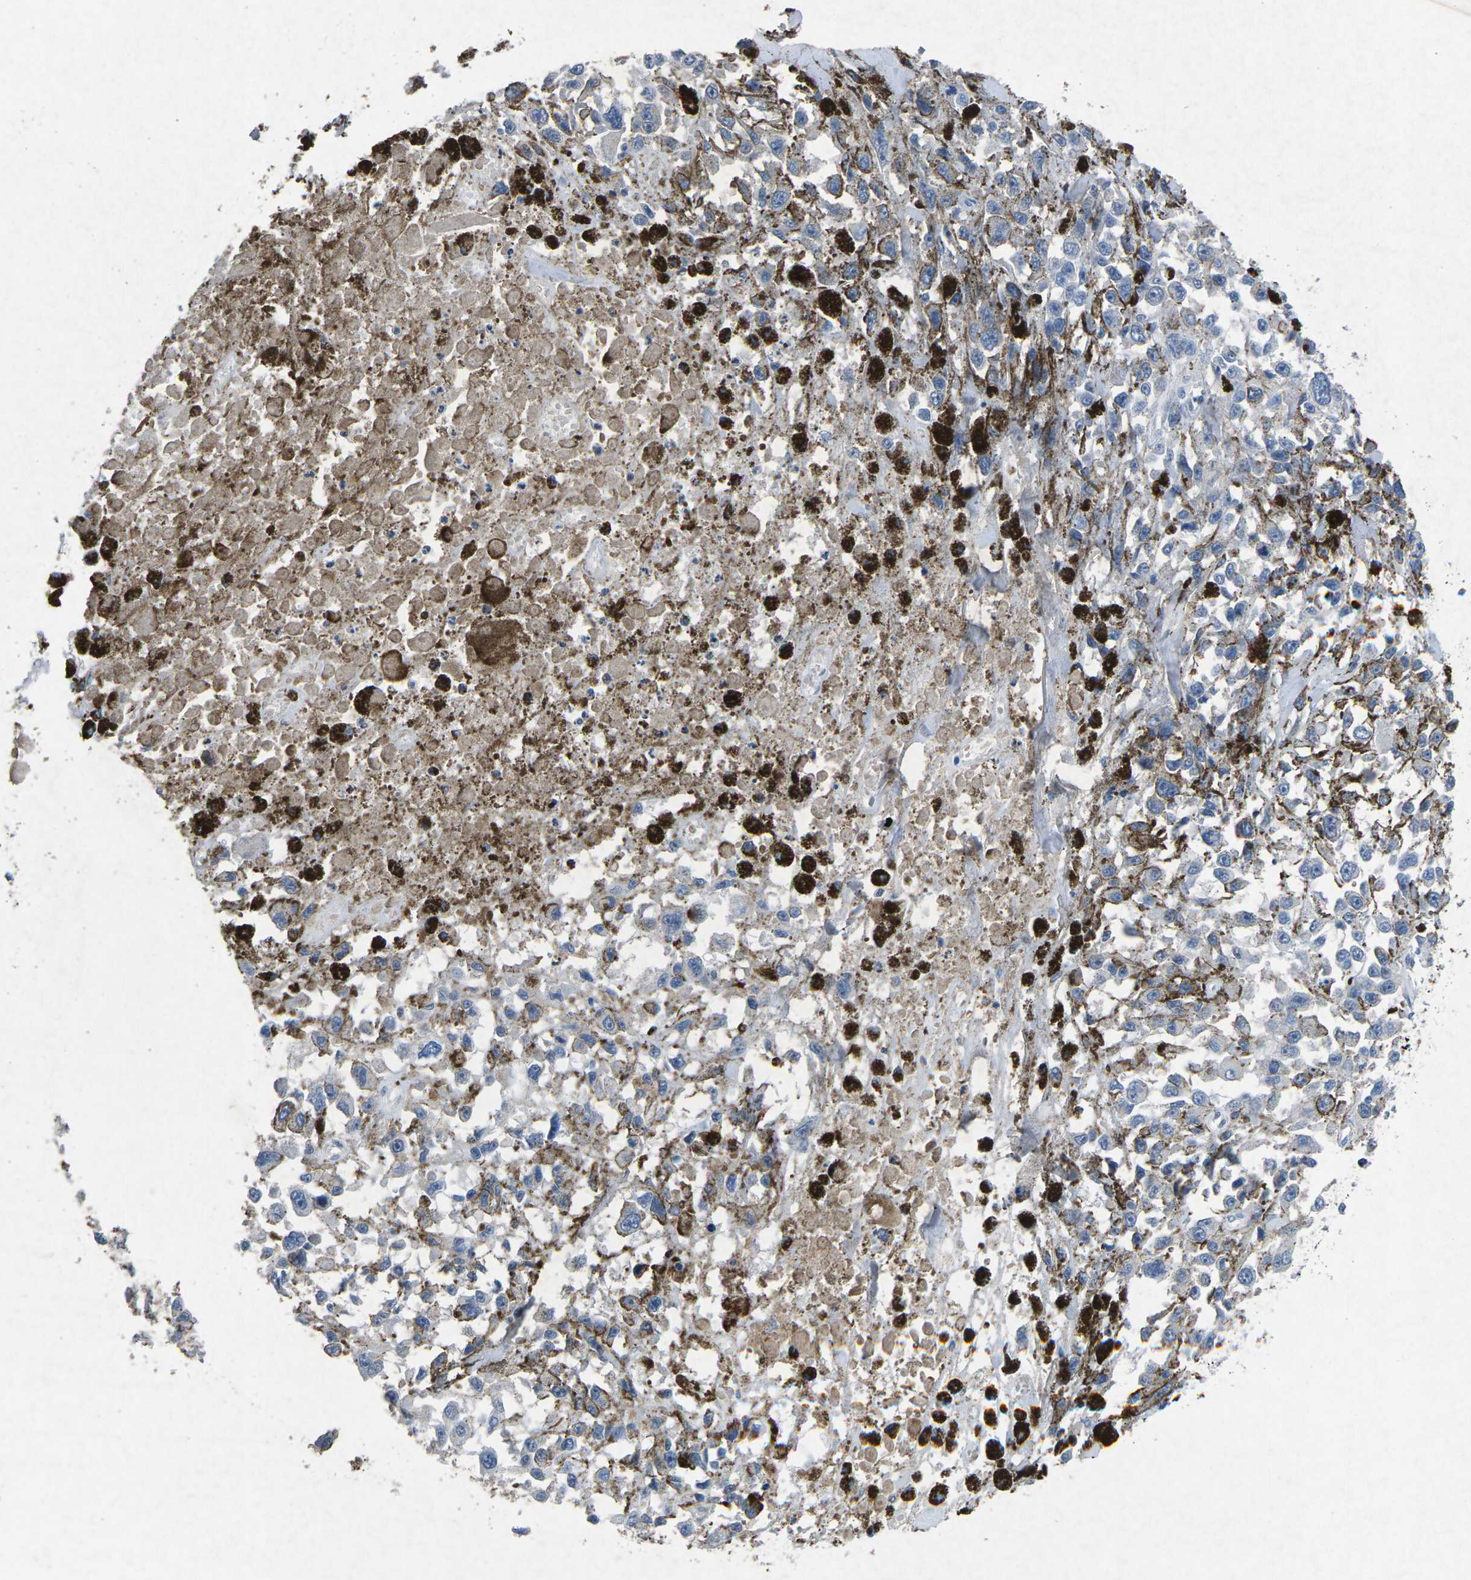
{"staining": {"intensity": "weak", "quantity": "<25%", "location": "cytoplasmic/membranous"}, "tissue": "melanoma", "cell_type": "Tumor cells", "image_type": "cancer", "snomed": [{"axis": "morphology", "description": "Malignant melanoma, Metastatic site"}, {"axis": "topography", "description": "Lymph node"}], "caption": "Tumor cells show no significant protein expression in malignant melanoma (metastatic site).", "gene": "PLG", "patient": {"sex": "male", "age": 59}}